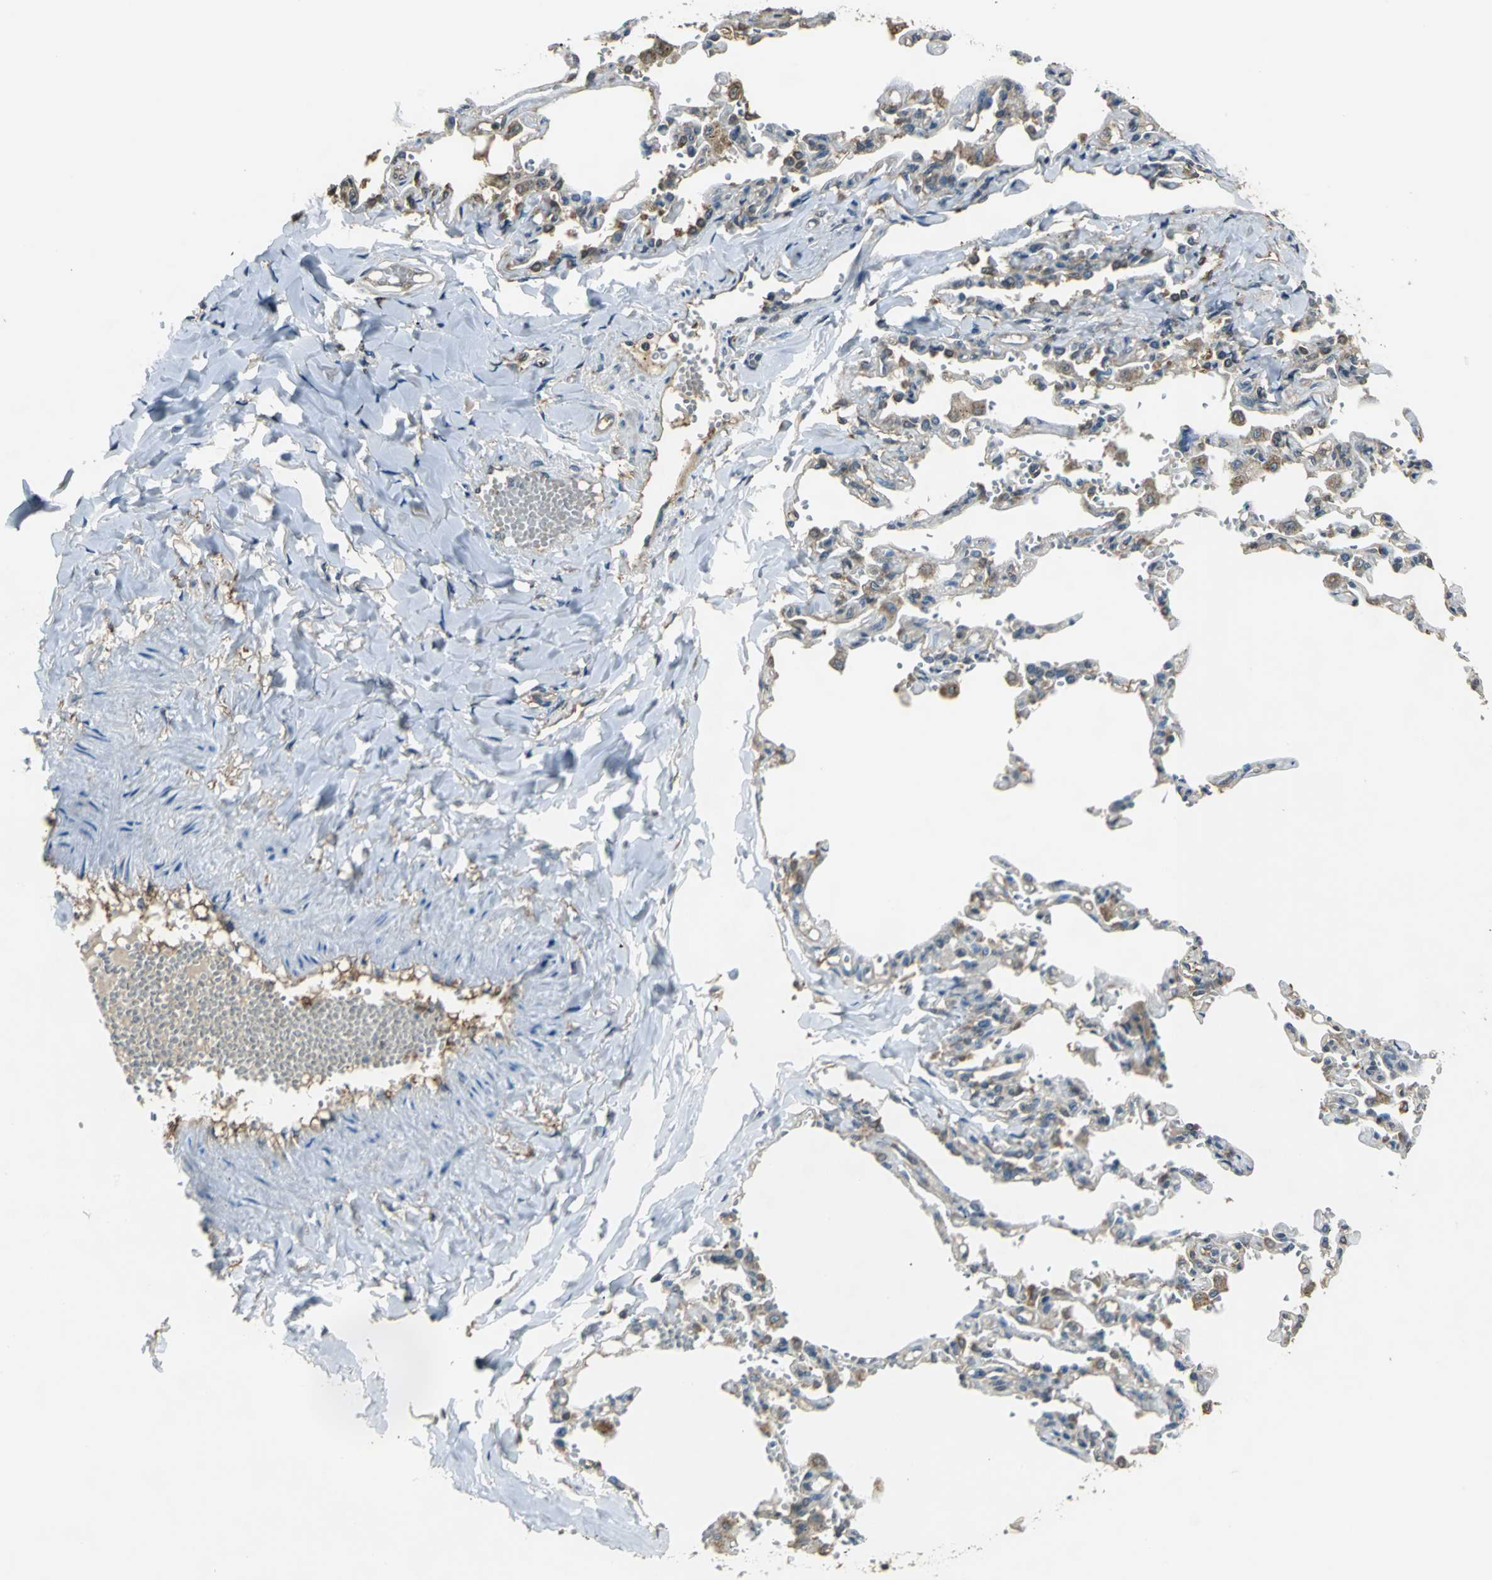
{"staining": {"intensity": "moderate", "quantity": ">75%", "location": "cytoplasmic/membranous"}, "tissue": "lung", "cell_type": "Alveolar cells", "image_type": "normal", "snomed": [{"axis": "morphology", "description": "Normal tissue, NOS"}, {"axis": "topography", "description": "Lung"}], "caption": "Immunohistochemistry of benign lung exhibits medium levels of moderate cytoplasmic/membranous expression in approximately >75% of alveolar cells. (DAB = brown stain, brightfield microscopy at high magnification).", "gene": "PARK7", "patient": {"sex": "male", "age": 21}}